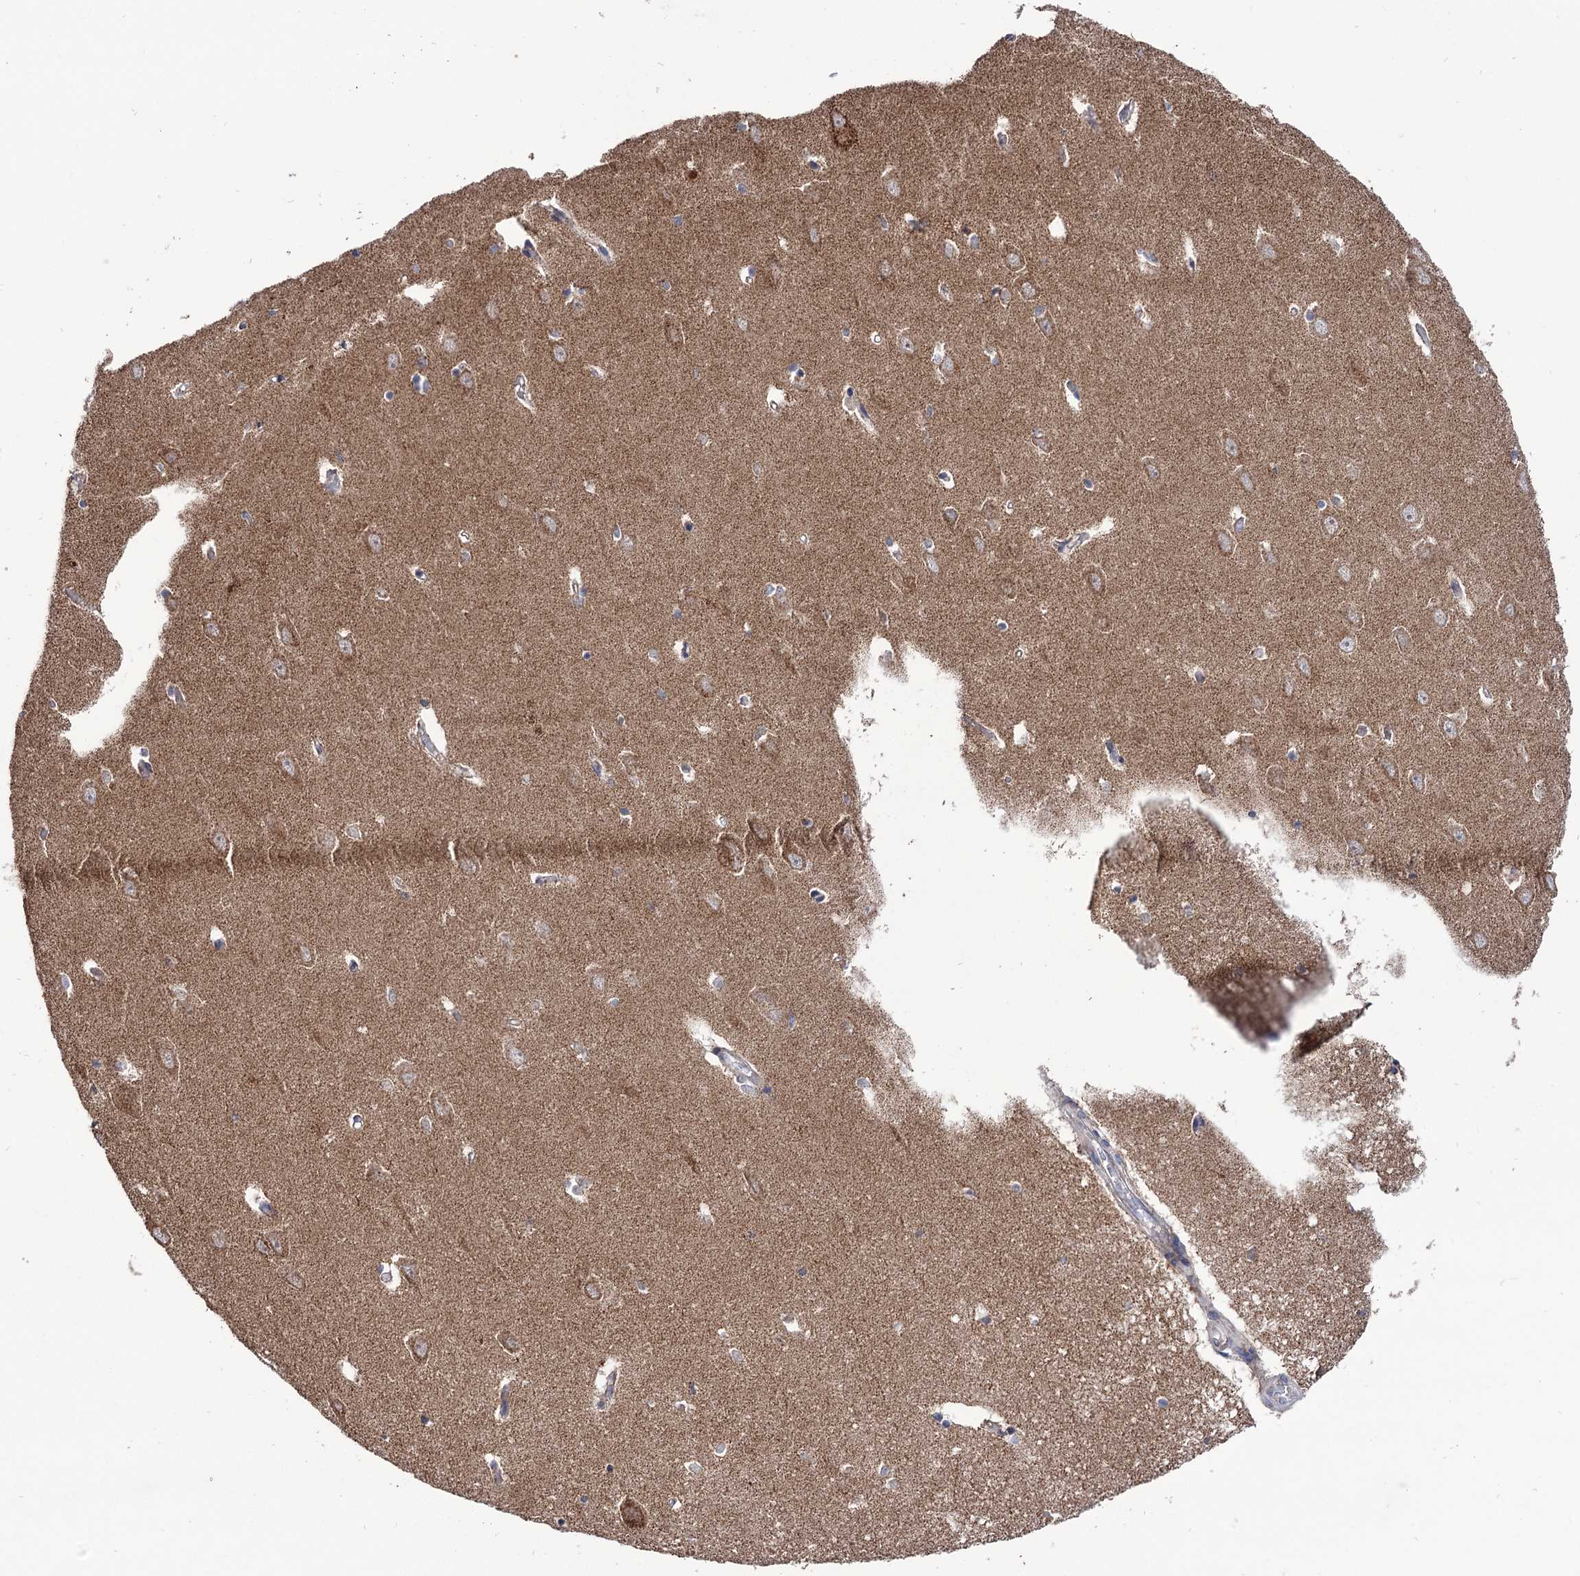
{"staining": {"intensity": "weak", "quantity": "<25%", "location": "cytoplasmic/membranous"}, "tissue": "hippocampus", "cell_type": "Glial cells", "image_type": "normal", "snomed": [{"axis": "morphology", "description": "Normal tissue, NOS"}, {"axis": "topography", "description": "Hippocampus"}], "caption": "Immunohistochemistry (IHC) micrograph of normal hippocampus: human hippocampus stained with DAB displays no significant protein positivity in glial cells.", "gene": "ABHD10", "patient": {"sex": "male", "age": 70}}